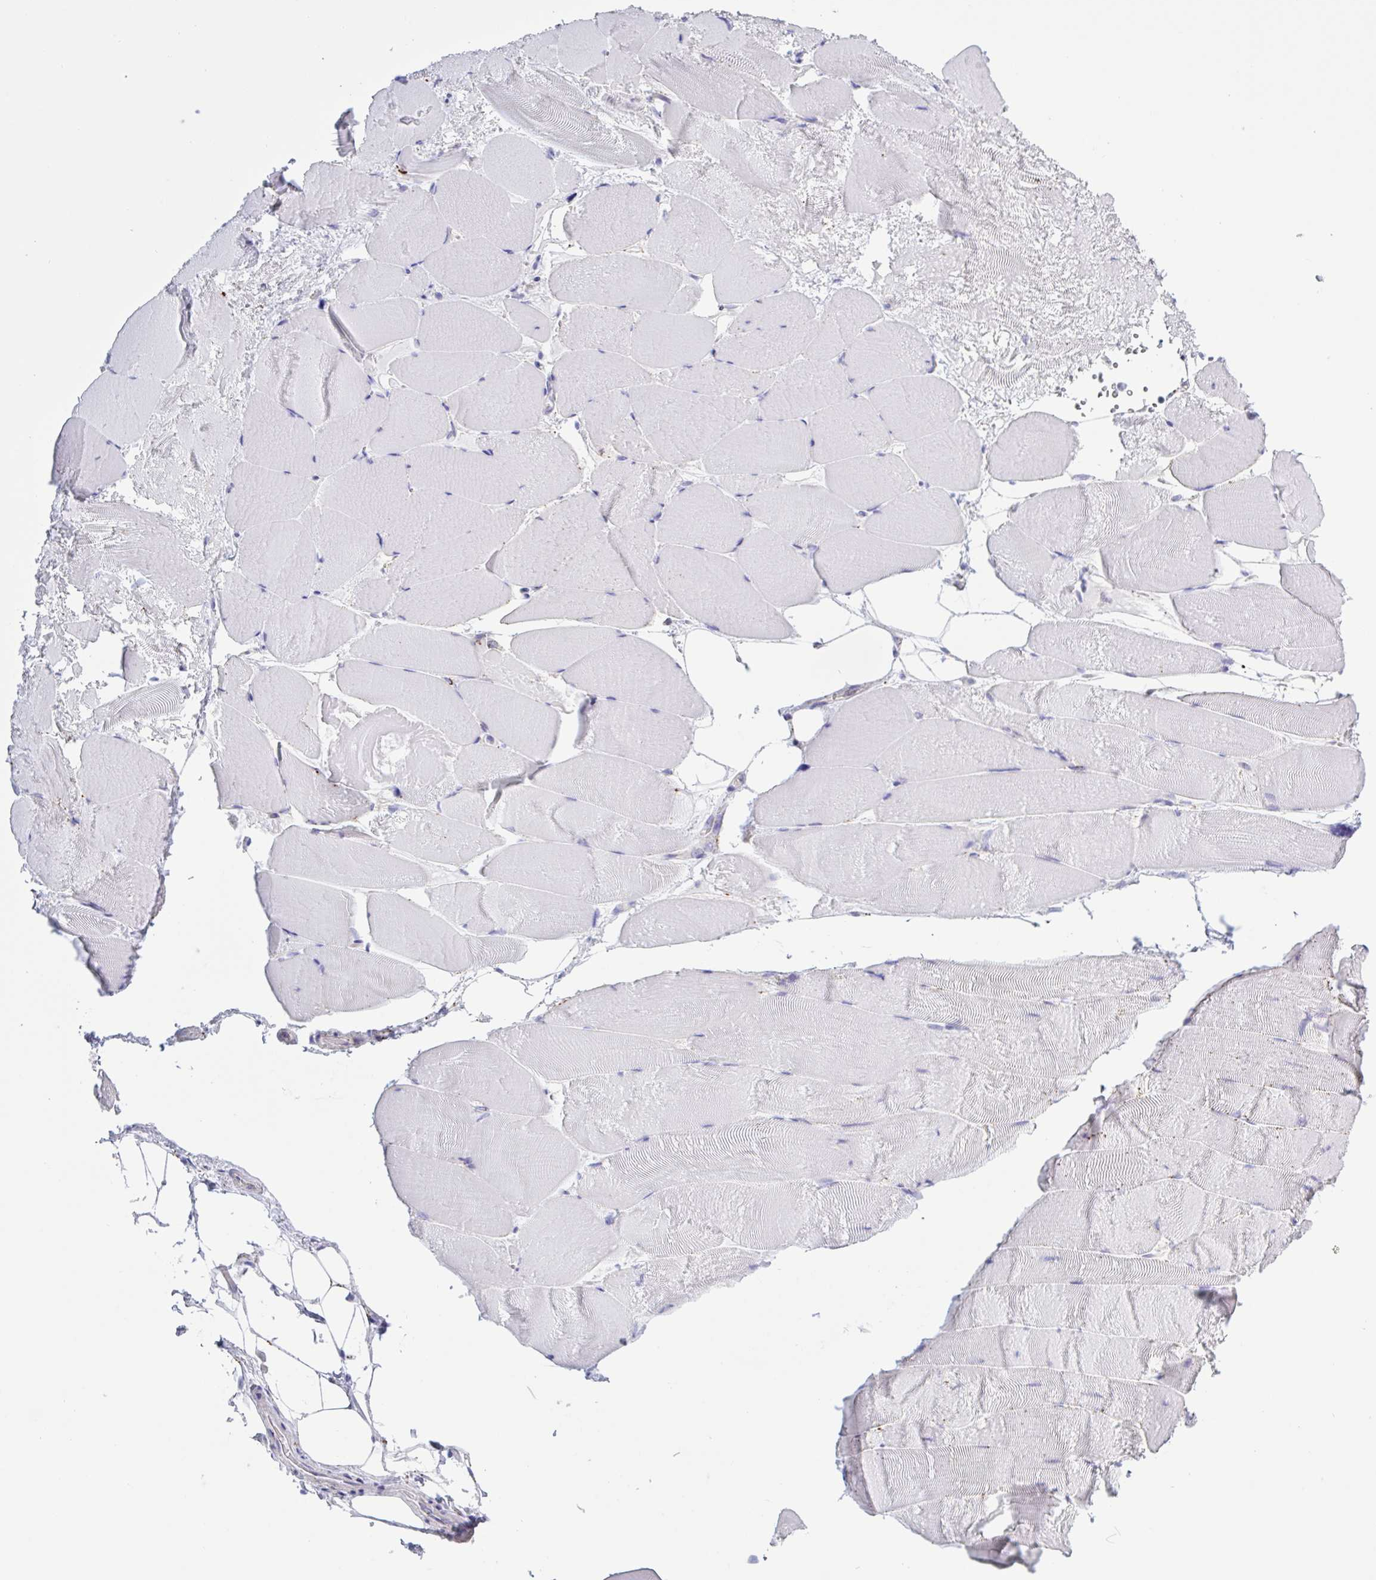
{"staining": {"intensity": "negative", "quantity": "none", "location": "none"}, "tissue": "skeletal muscle", "cell_type": "Myocytes", "image_type": "normal", "snomed": [{"axis": "morphology", "description": "Normal tissue, NOS"}, {"axis": "topography", "description": "Skeletal muscle"}], "caption": "Immunohistochemical staining of benign human skeletal muscle displays no significant staining in myocytes. (DAB immunohistochemistry with hematoxylin counter stain).", "gene": "CHMP5", "patient": {"sex": "female", "age": 64}}